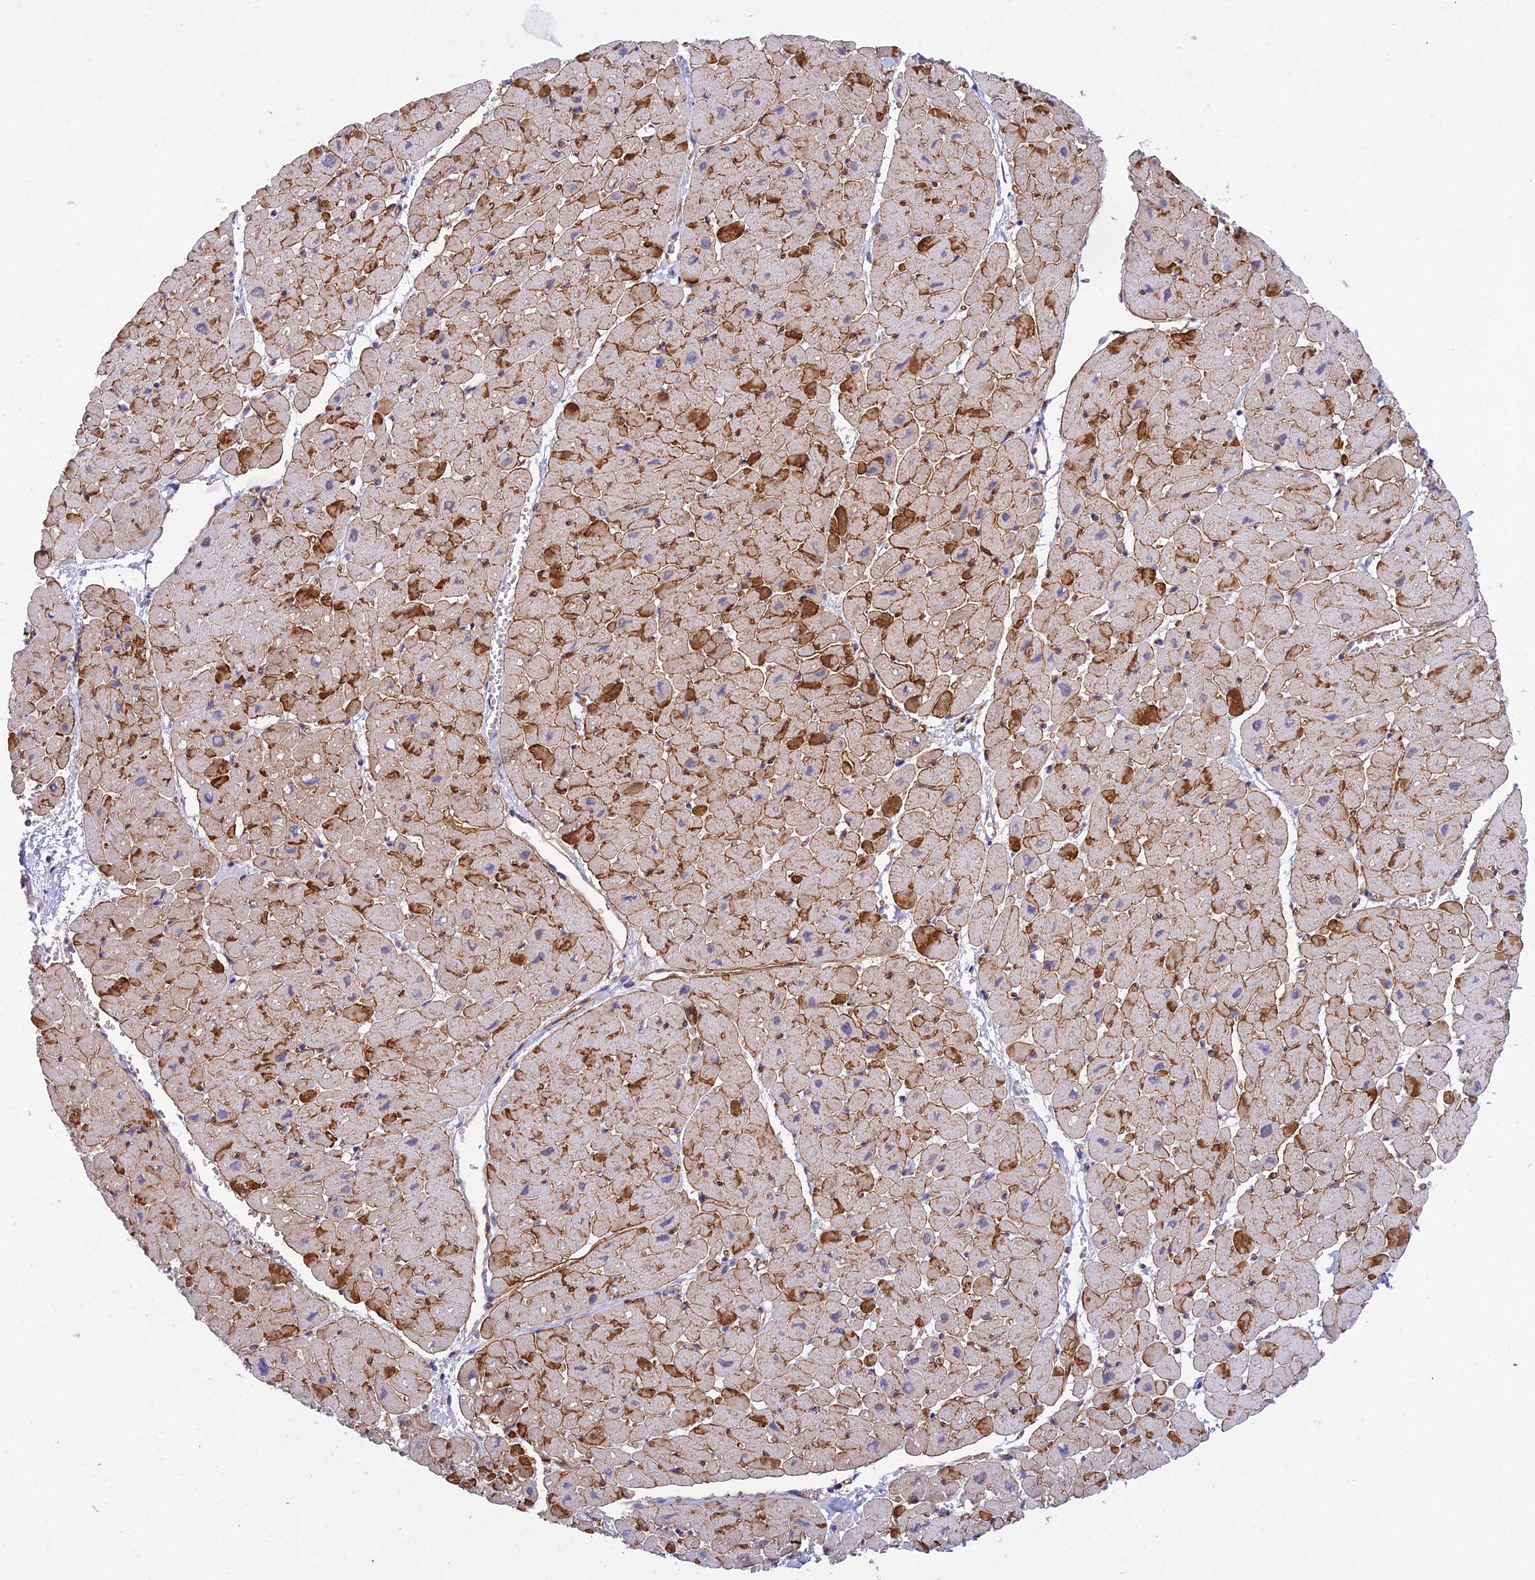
{"staining": {"intensity": "strong", "quantity": "25%-75%", "location": "cytoplasmic/membranous"}, "tissue": "heart muscle", "cell_type": "Cardiomyocytes", "image_type": "normal", "snomed": [{"axis": "morphology", "description": "Normal tissue, NOS"}, {"axis": "topography", "description": "Heart"}], "caption": "Heart muscle stained for a protein (brown) shows strong cytoplasmic/membranous positive expression in about 25%-75% of cardiomyocytes.", "gene": "DUS2", "patient": {"sex": "male", "age": 45}}